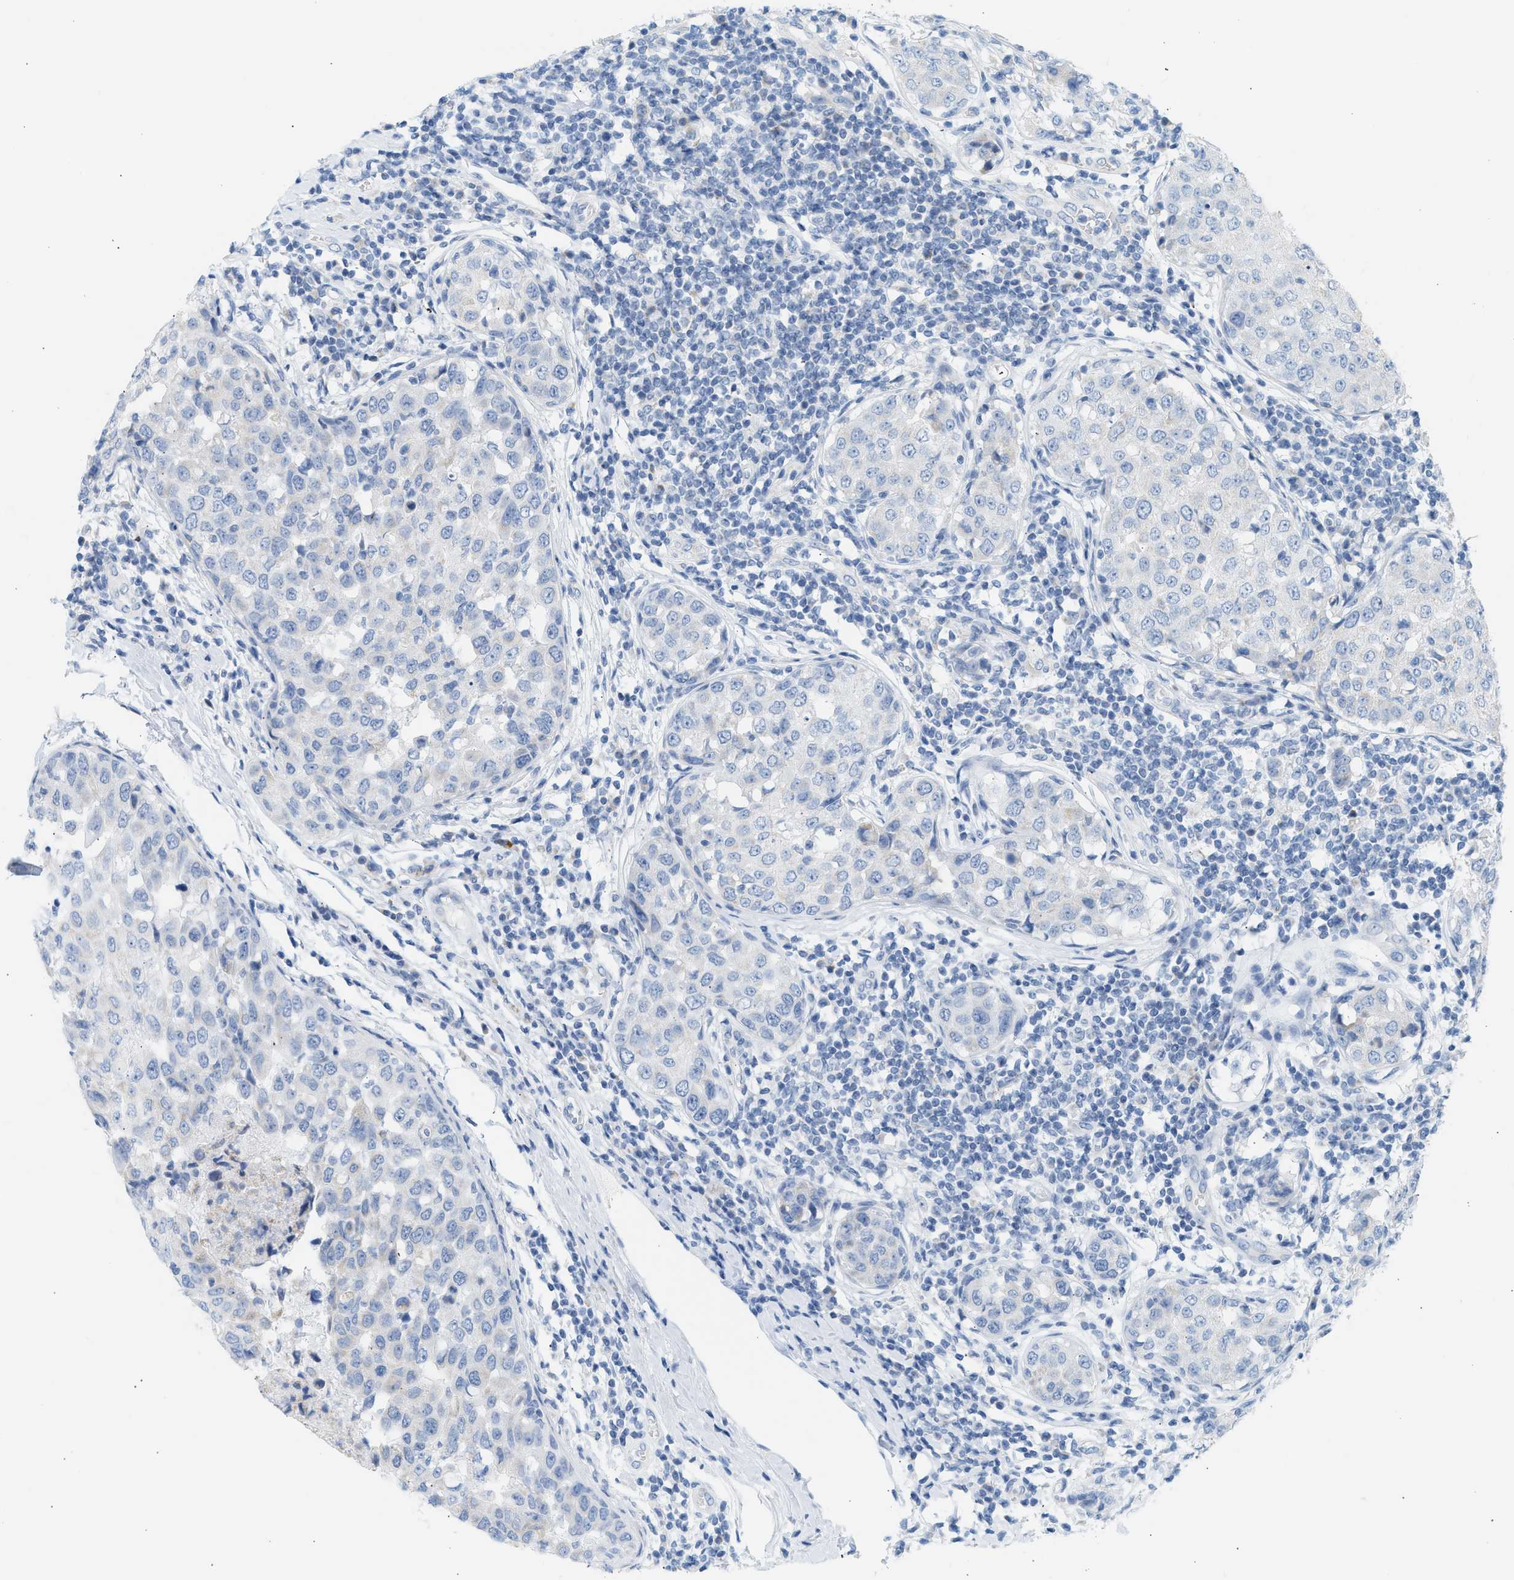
{"staining": {"intensity": "negative", "quantity": "none", "location": "none"}, "tissue": "breast cancer", "cell_type": "Tumor cells", "image_type": "cancer", "snomed": [{"axis": "morphology", "description": "Duct carcinoma"}, {"axis": "topography", "description": "Breast"}], "caption": "The immunohistochemistry micrograph has no significant positivity in tumor cells of breast cancer tissue. The staining was performed using DAB to visualize the protein expression in brown, while the nuclei were stained in blue with hematoxylin (Magnification: 20x).", "gene": "NDUFS8", "patient": {"sex": "female", "age": 27}}